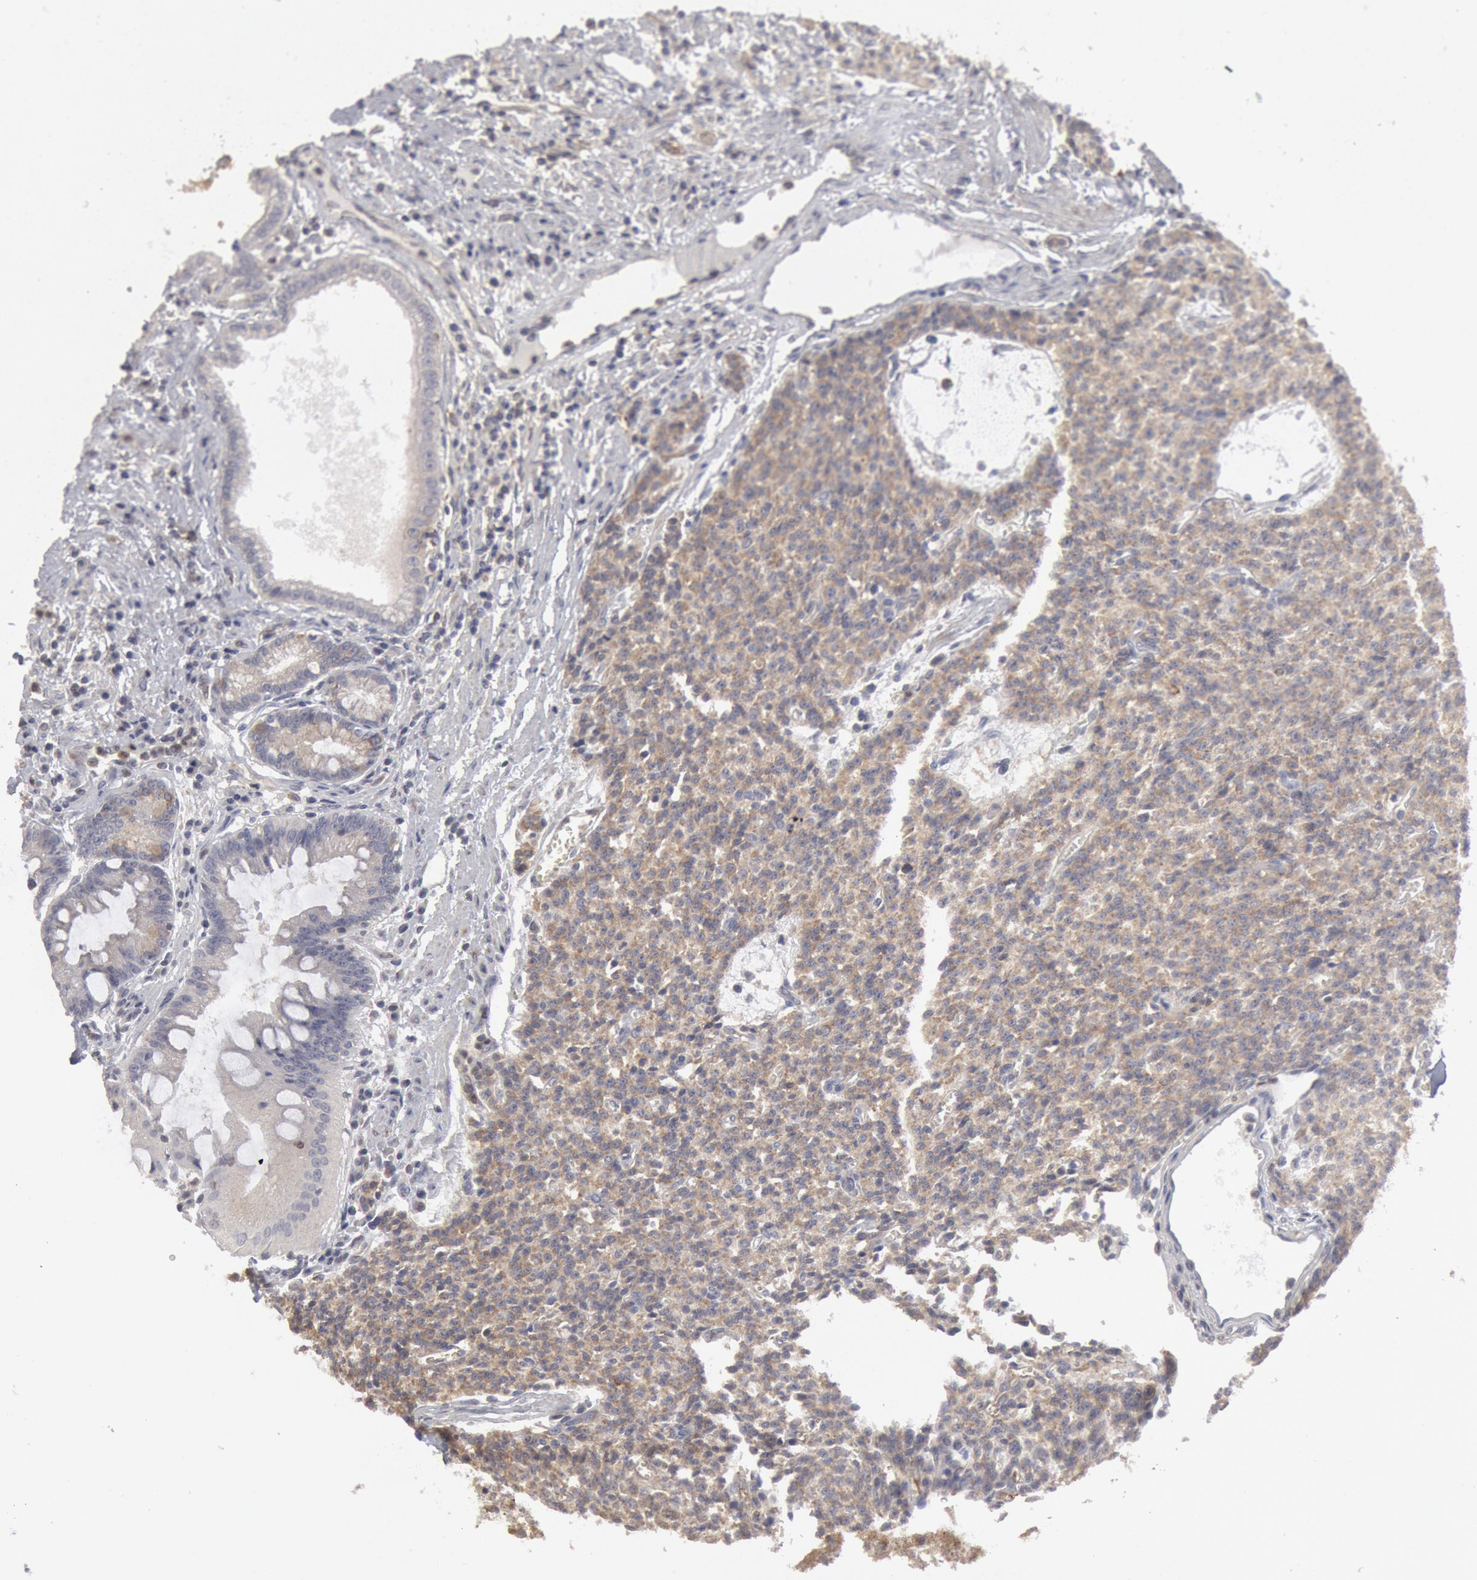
{"staining": {"intensity": "weak", "quantity": ">75%", "location": "cytoplasmic/membranous"}, "tissue": "carcinoid", "cell_type": "Tumor cells", "image_type": "cancer", "snomed": [{"axis": "morphology", "description": "Carcinoid, malignant, NOS"}, {"axis": "topography", "description": "Stomach"}], "caption": "Brown immunohistochemical staining in human carcinoid displays weak cytoplasmic/membranous expression in about >75% of tumor cells. Using DAB (3,3'-diaminobenzidine) (brown) and hematoxylin (blue) stains, captured at high magnification using brightfield microscopy.", "gene": "OSBPL8", "patient": {"sex": "female", "age": 76}}